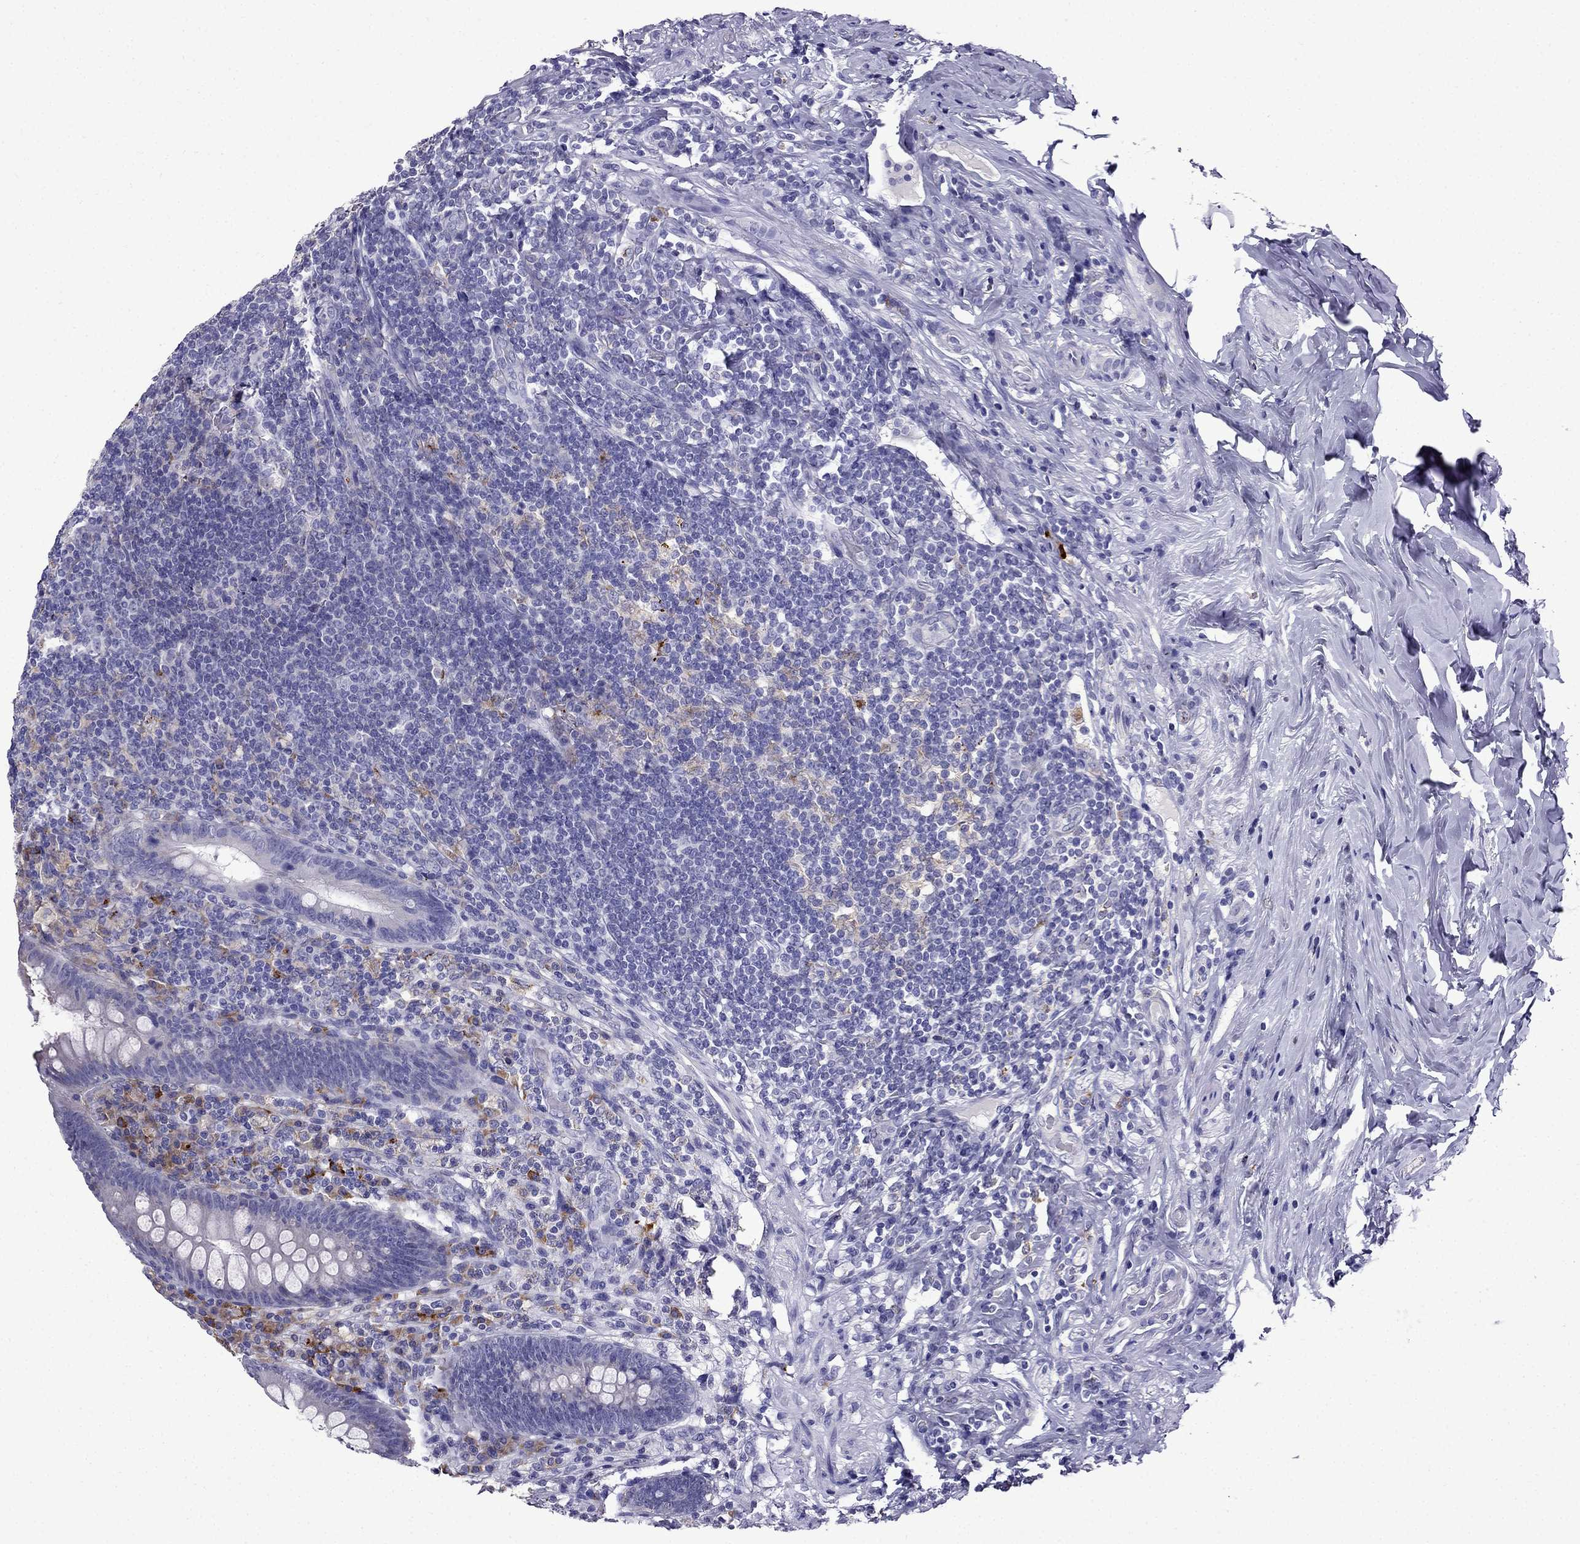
{"staining": {"intensity": "negative", "quantity": "none", "location": "none"}, "tissue": "appendix", "cell_type": "Glandular cells", "image_type": "normal", "snomed": [{"axis": "morphology", "description": "Normal tissue, NOS"}, {"axis": "topography", "description": "Appendix"}], "caption": "IHC image of benign appendix: appendix stained with DAB (3,3'-diaminobenzidine) displays no significant protein staining in glandular cells.", "gene": "TSSK4", "patient": {"sex": "male", "age": 47}}